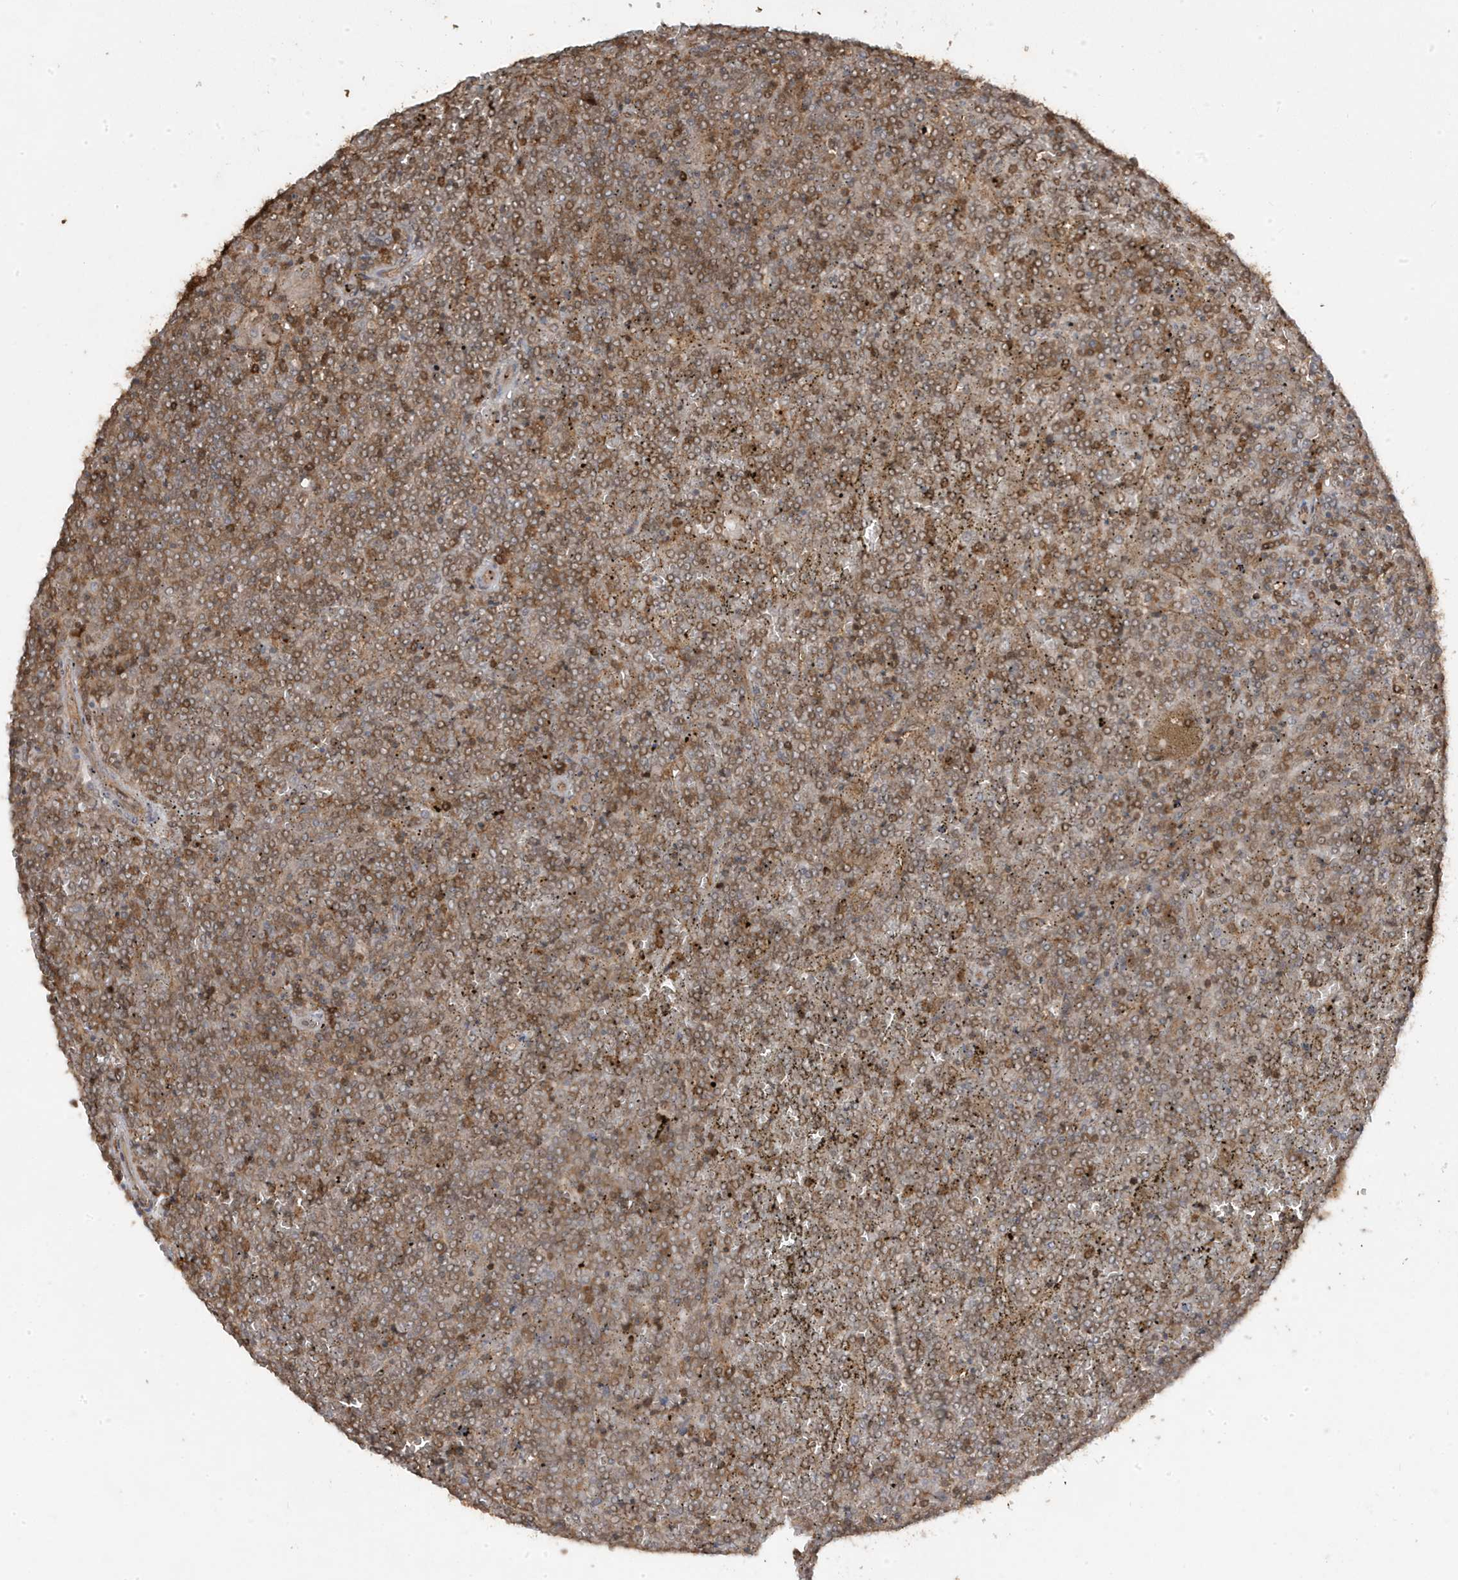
{"staining": {"intensity": "moderate", "quantity": ">75%", "location": "cytoplasmic/membranous"}, "tissue": "lymphoma", "cell_type": "Tumor cells", "image_type": "cancer", "snomed": [{"axis": "morphology", "description": "Malignant lymphoma, non-Hodgkin's type, Low grade"}, {"axis": "topography", "description": "Spleen"}], "caption": "Lymphoma stained for a protein (brown) exhibits moderate cytoplasmic/membranous positive expression in approximately >75% of tumor cells.", "gene": "ASAP1", "patient": {"sex": "female", "age": 19}}